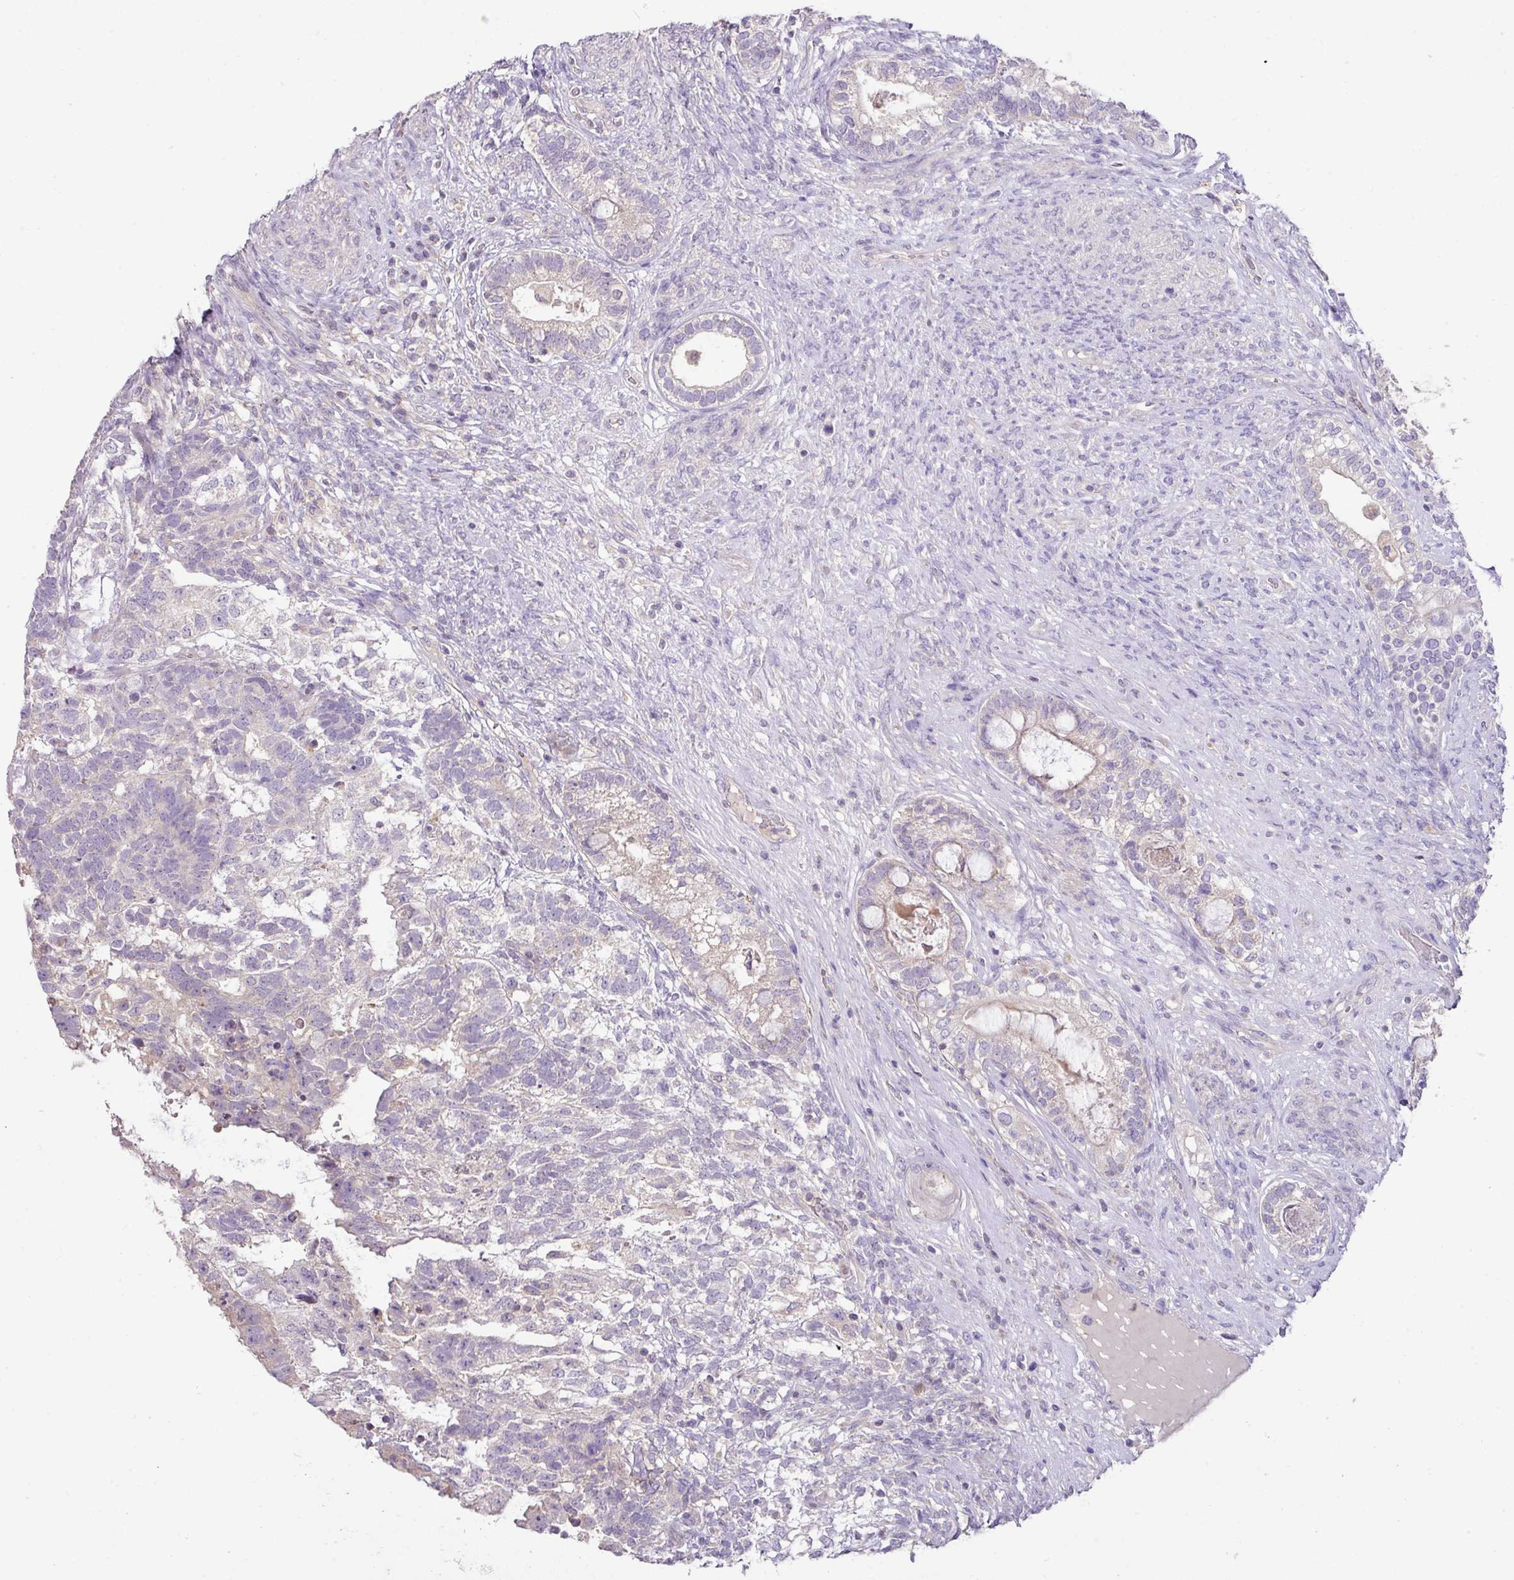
{"staining": {"intensity": "negative", "quantity": "none", "location": "none"}, "tissue": "testis cancer", "cell_type": "Tumor cells", "image_type": "cancer", "snomed": [{"axis": "morphology", "description": "Seminoma, NOS"}, {"axis": "morphology", "description": "Carcinoma, Embryonal, NOS"}, {"axis": "topography", "description": "Testis"}], "caption": "IHC histopathology image of testis cancer stained for a protein (brown), which reveals no expression in tumor cells. The staining was performed using DAB (3,3'-diaminobenzidine) to visualize the protein expression in brown, while the nuclei were stained in blue with hematoxylin (Magnification: 20x).", "gene": "HOXC13", "patient": {"sex": "male", "age": 41}}